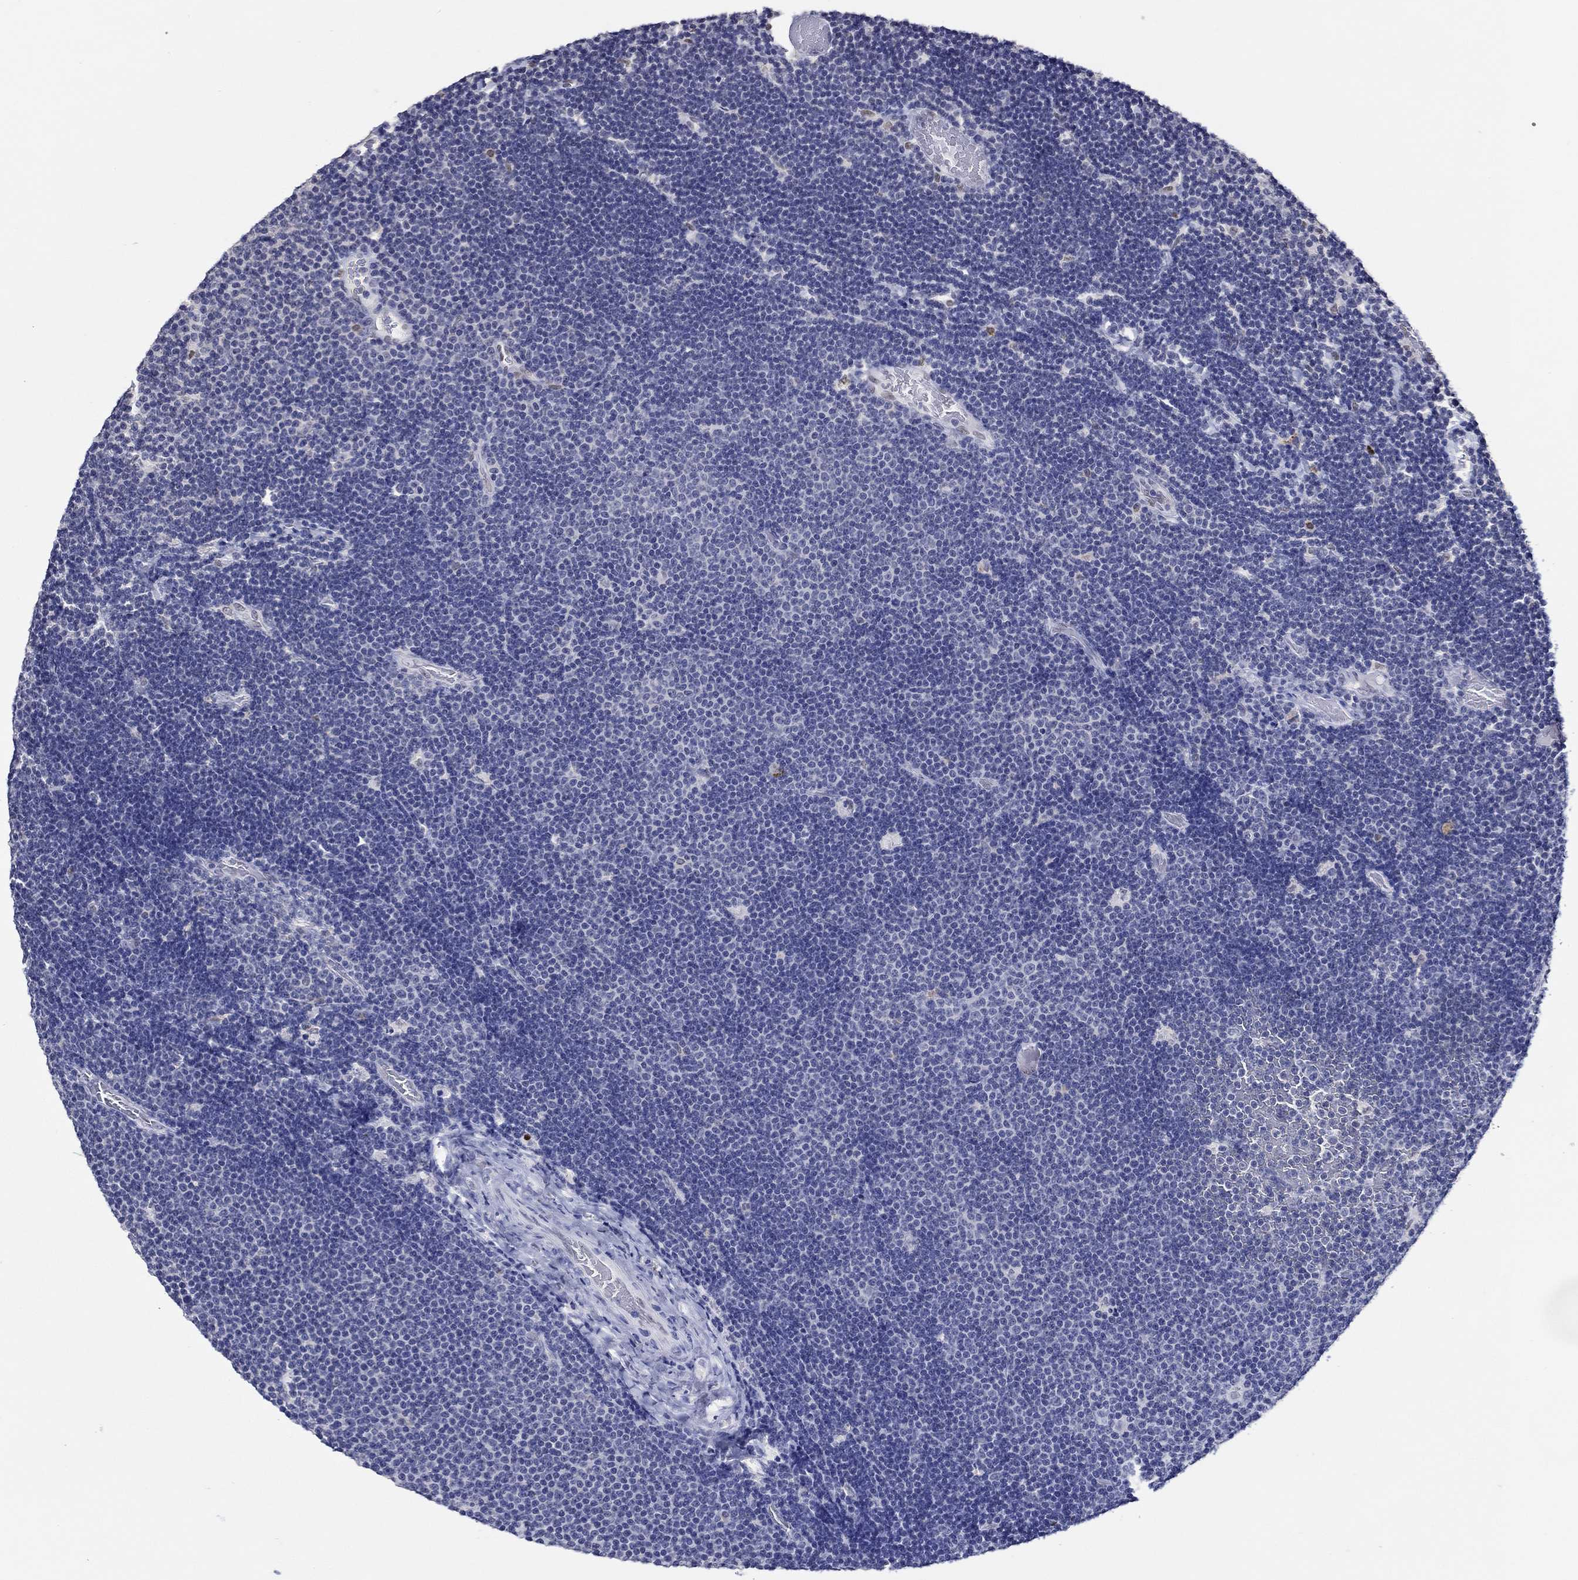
{"staining": {"intensity": "negative", "quantity": "none", "location": "none"}, "tissue": "lymphoma", "cell_type": "Tumor cells", "image_type": "cancer", "snomed": [{"axis": "morphology", "description": "Malignant lymphoma, non-Hodgkin's type, Low grade"}, {"axis": "topography", "description": "Brain"}], "caption": "Malignant lymphoma, non-Hodgkin's type (low-grade) was stained to show a protein in brown. There is no significant staining in tumor cells. The staining was performed using DAB to visualize the protein expression in brown, while the nuclei were stained in blue with hematoxylin (Magnification: 20x).", "gene": "GATA2", "patient": {"sex": "female", "age": 66}}